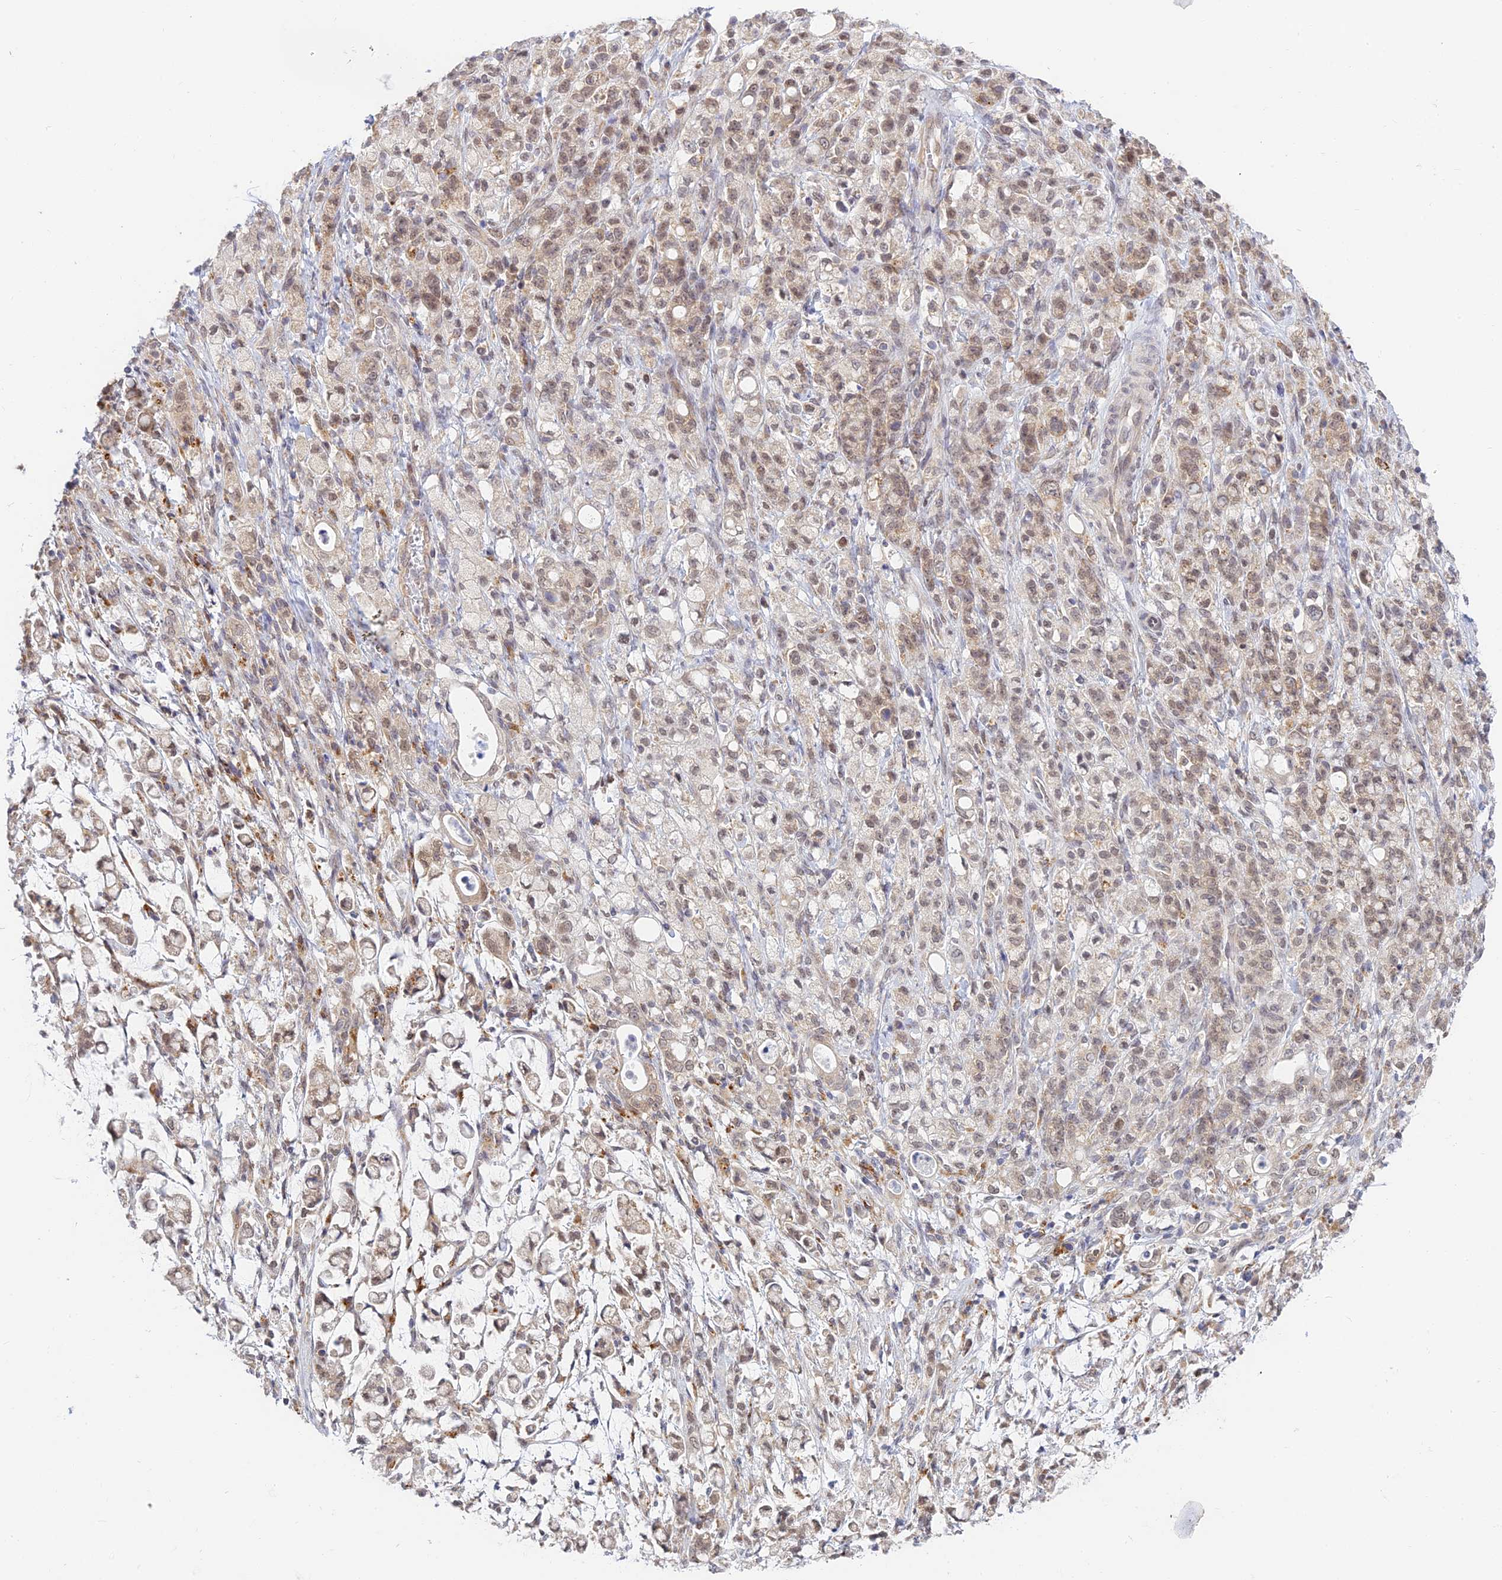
{"staining": {"intensity": "weak", "quantity": ">75%", "location": "nuclear"}, "tissue": "stomach cancer", "cell_type": "Tumor cells", "image_type": "cancer", "snomed": [{"axis": "morphology", "description": "Adenocarcinoma, NOS"}, {"axis": "topography", "description": "Stomach"}], "caption": "Protein expression analysis of human adenocarcinoma (stomach) reveals weak nuclear expression in about >75% of tumor cells.", "gene": "SKIC8", "patient": {"sex": "female", "age": 60}}